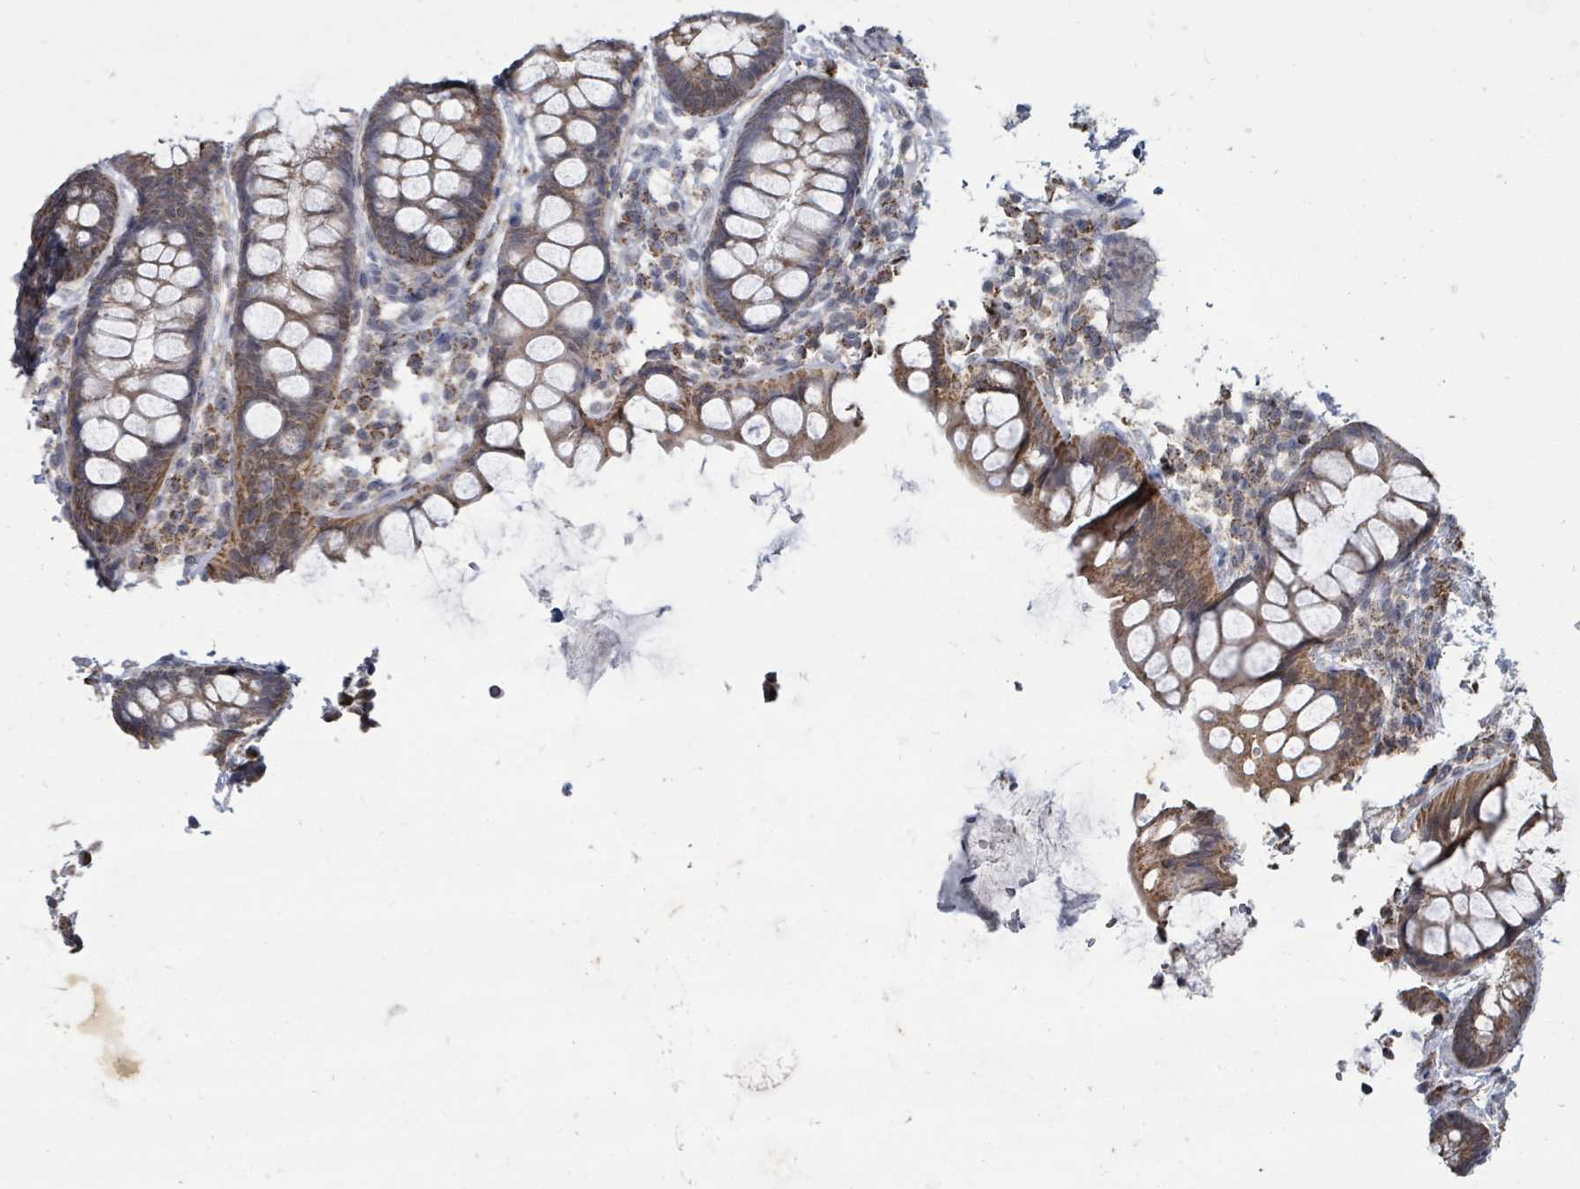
{"staining": {"intensity": "moderate", "quantity": ">75%", "location": "cytoplasmic/membranous"}, "tissue": "rectum", "cell_type": "Glandular cells", "image_type": "normal", "snomed": [{"axis": "morphology", "description": "Normal tissue, NOS"}, {"axis": "topography", "description": "Rectum"}, {"axis": "topography", "description": "Peripheral nerve tissue"}], "caption": "DAB (3,3'-diaminobenzidine) immunohistochemical staining of unremarkable rectum displays moderate cytoplasmic/membranous protein expression in approximately >75% of glandular cells.", "gene": "MAGOHB", "patient": {"sex": "female", "age": 69}}